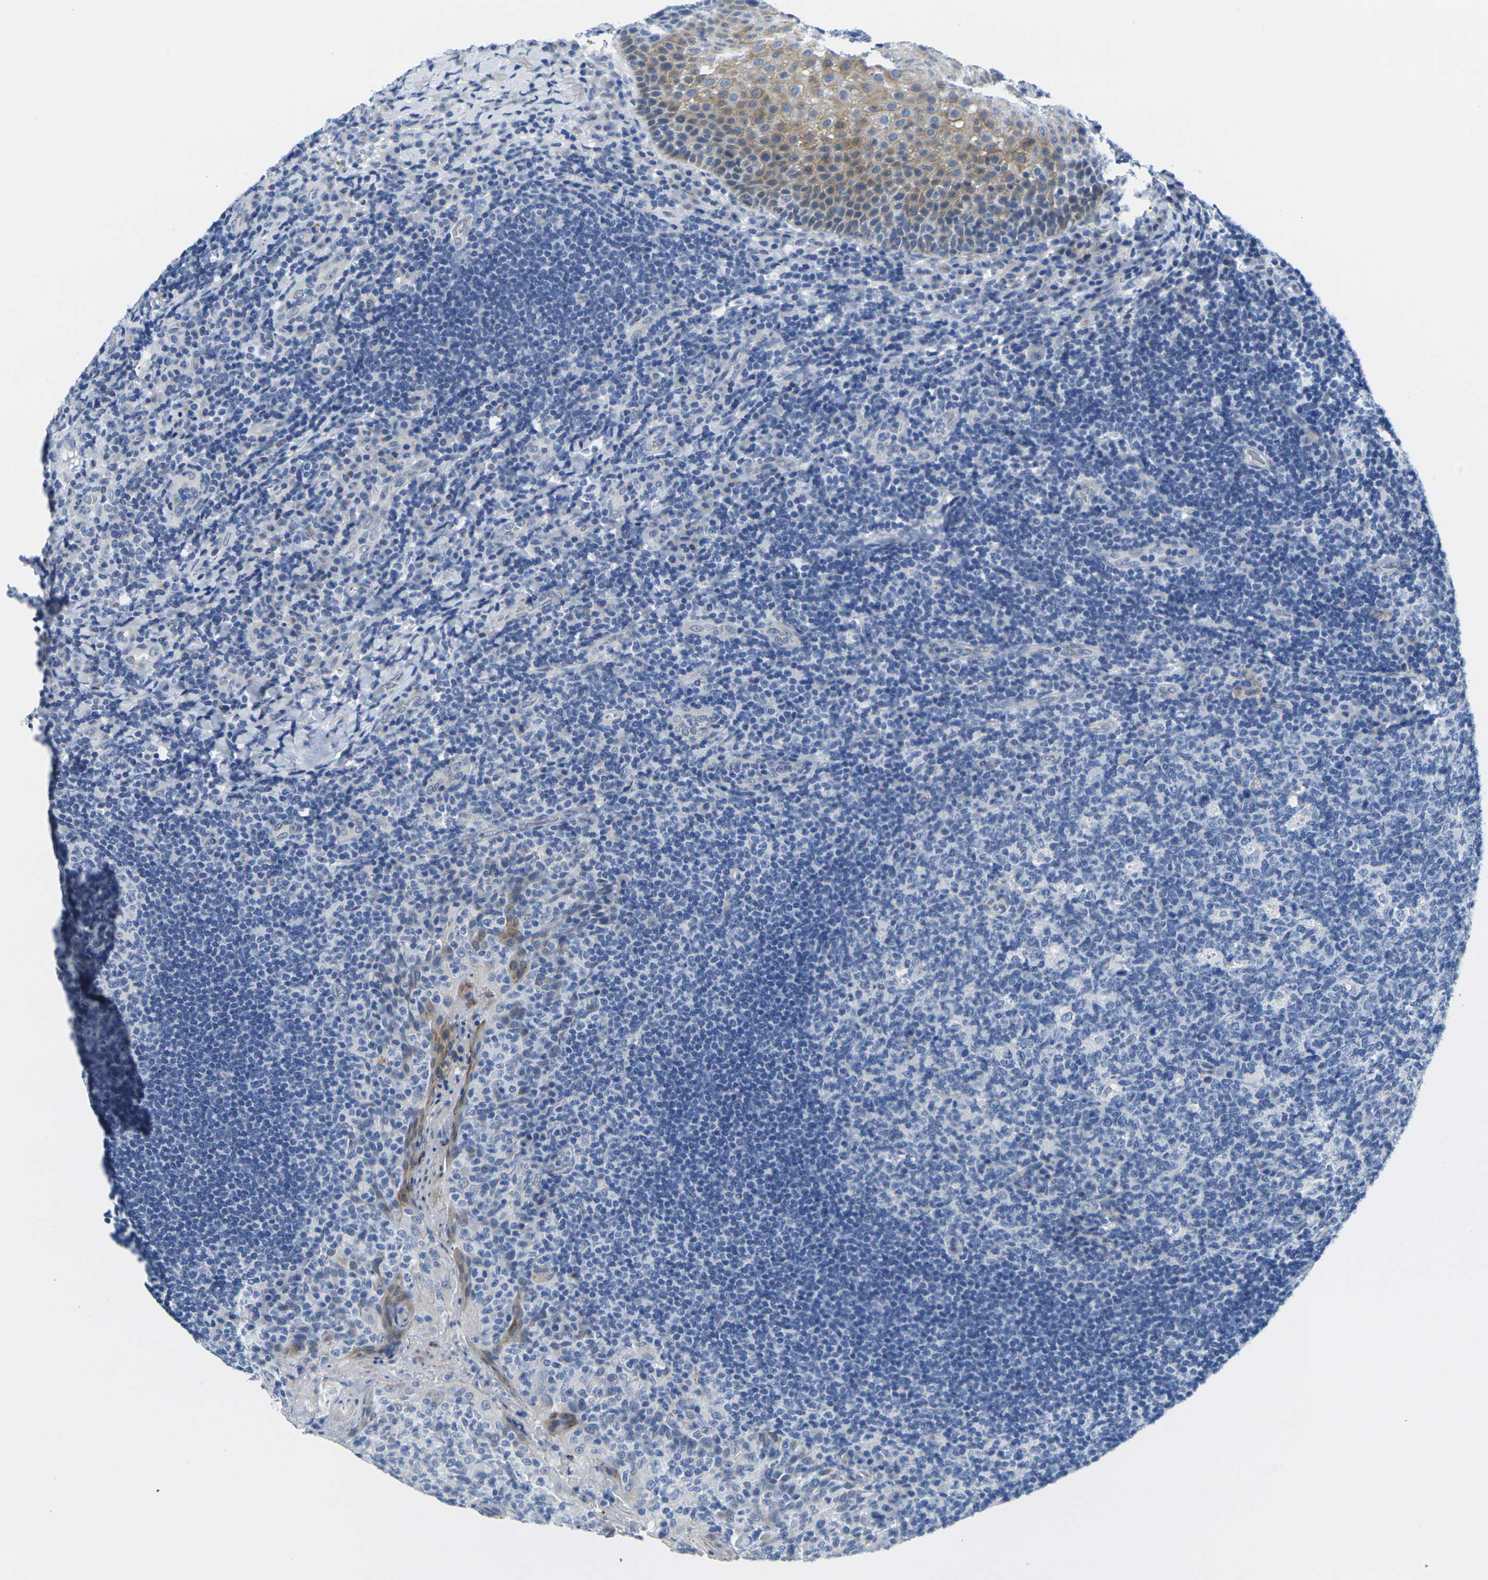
{"staining": {"intensity": "negative", "quantity": "none", "location": "none"}, "tissue": "tonsil", "cell_type": "Germinal center cells", "image_type": "normal", "snomed": [{"axis": "morphology", "description": "Normal tissue, NOS"}, {"axis": "topography", "description": "Tonsil"}], "caption": "Tonsil was stained to show a protein in brown. There is no significant expression in germinal center cells. The staining was performed using DAB to visualize the protein expression in brown, while the nuclei were stained in blue with hematoxylin (Magnification: 20x).", "gene": "CRK", "patient": {"sex": "male", "age": 17}}